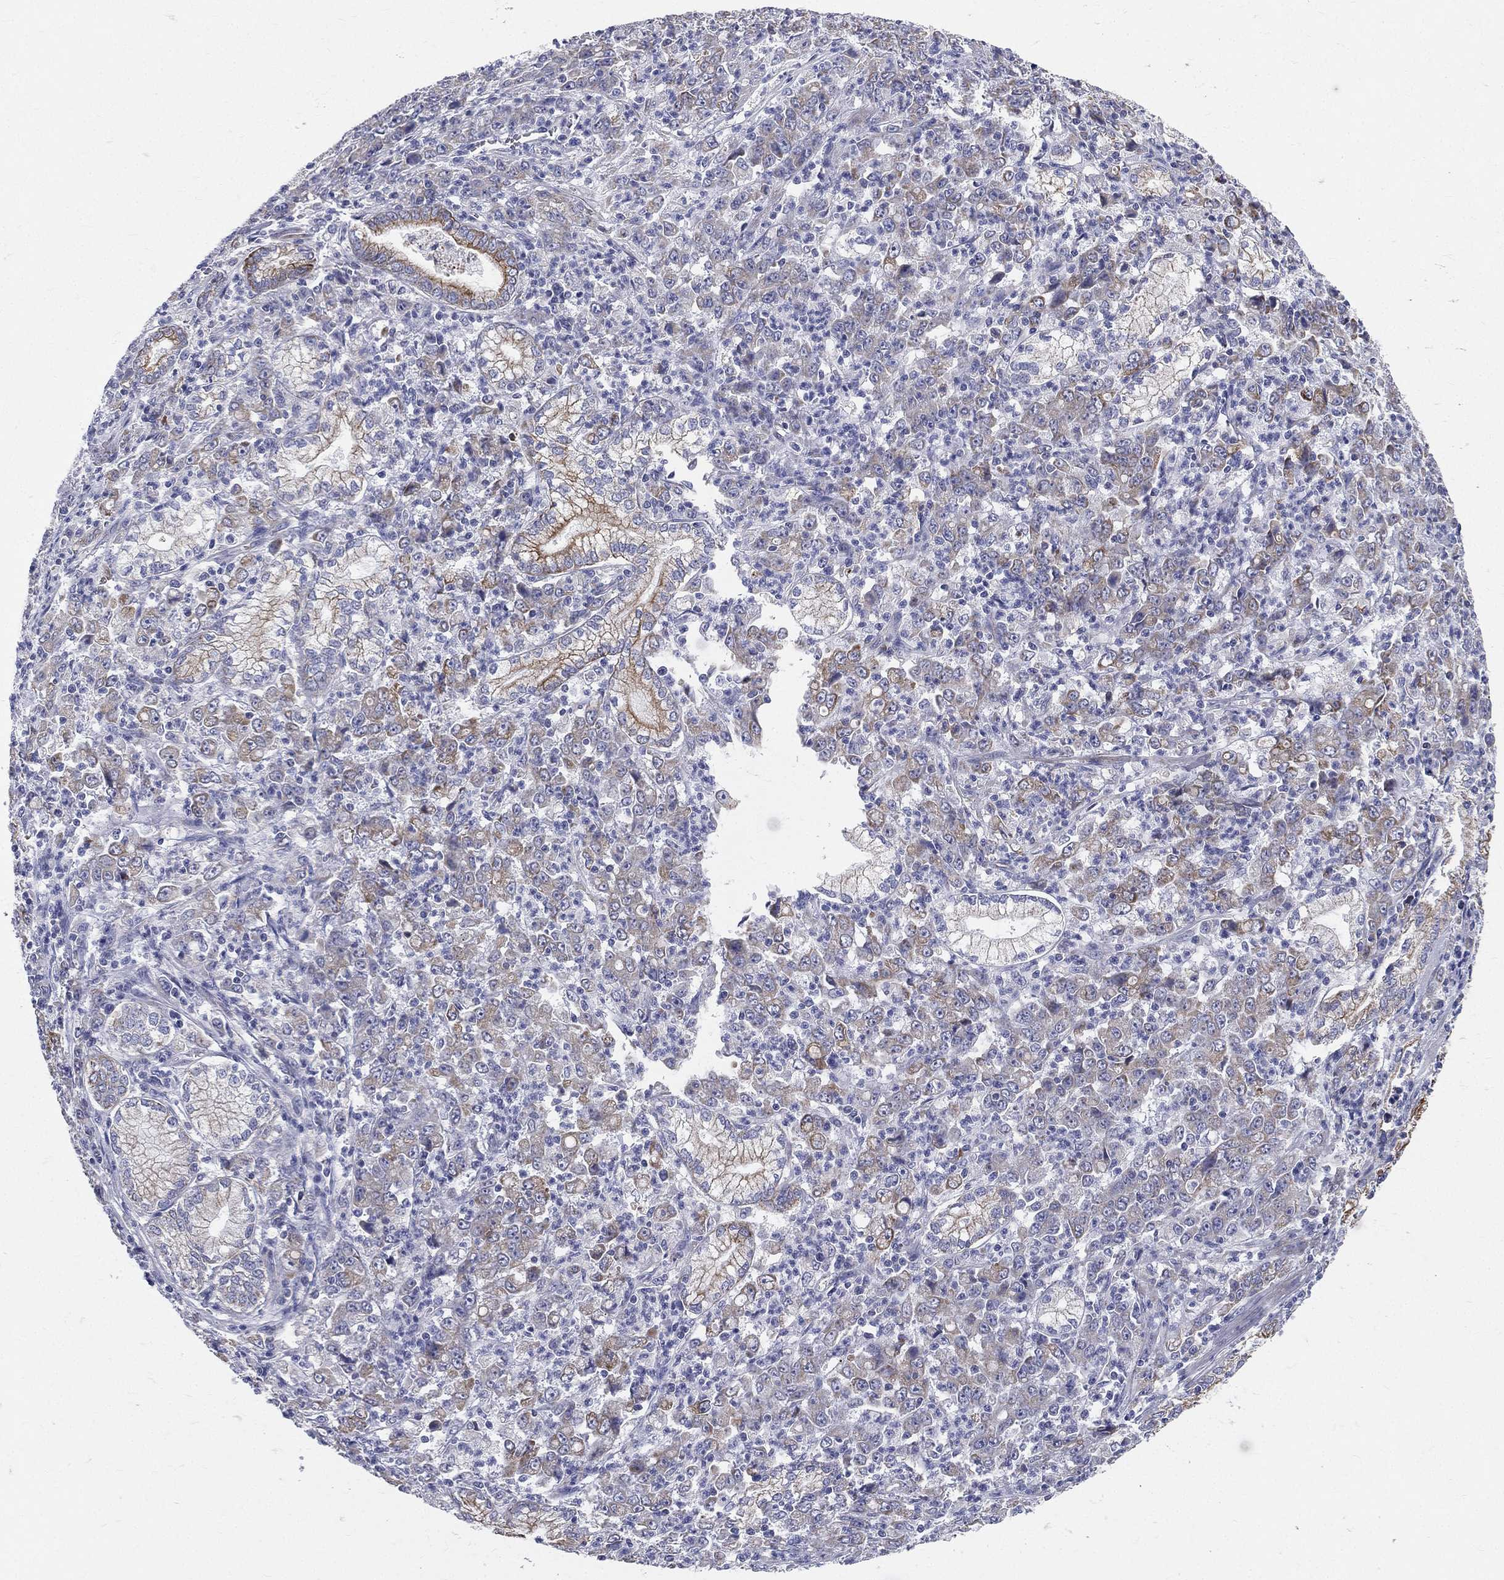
{"staining": {"intensity": "moderate", "quantity": "25%-75%", "location": "cytoplasmic/membranous"}, "tissue": "stomach cancer", "cell_type": "Tumor cells", "image_type": "cancer", "snomed": [{"axis": "morphology", "description": "Adenocarcinoma, NOS"}, {"axis": "topography", "description": "Stomach, lower"}], "caption": "Immunohistochemical staining of stomach cancer (adenocarcinoma) exhibits moderate cytoplasmic/membranous protein staining in approximately 25%-75% of tumor cells.", "gene": "PWWP3A", "patient": {"sex": "female", "age": 71}}